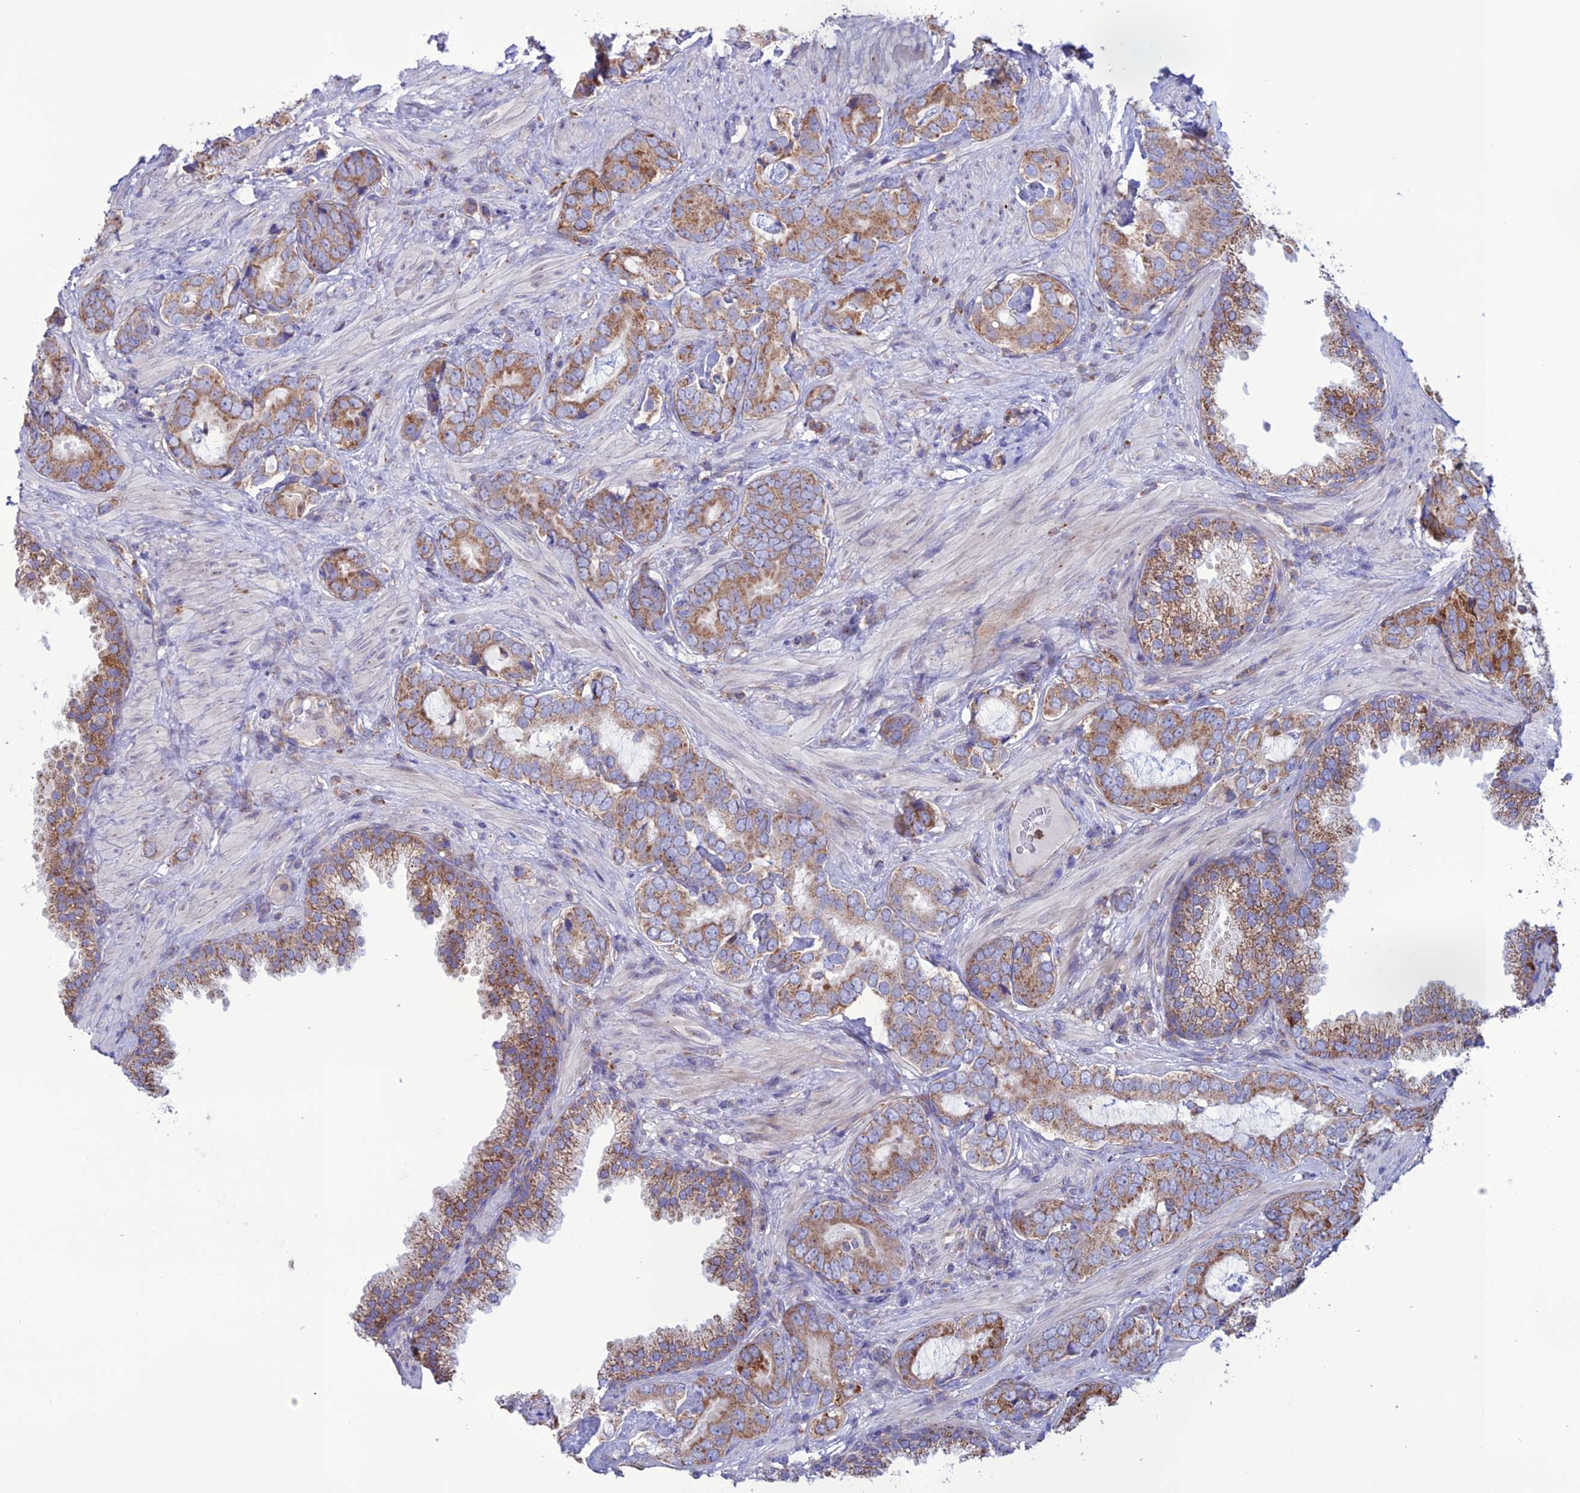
{"staining": {"intensity": "moderate", "quantity": ">75%", "location": "cytoplasmic/membranous"}, "tissue": "prostate cancer", "cell_type": "Tumor cells", "image_type": "cancer", "snomed": [{"axis": "morphology", "description": "Adenocarcinoma, High grade"}, {"axis": "topography", "description": "Prostate"}], "caption": "Prostate cancer (high-grade adenocarcinoma) stained with IHC reveals moderate cytoplasmic/membranous positivity in approximately >75% of tumor cells. (IHC, brightfield microscopy, high magnification).", "gene": "CLCN7", "patient": {"sex": "male", "age": 71}}